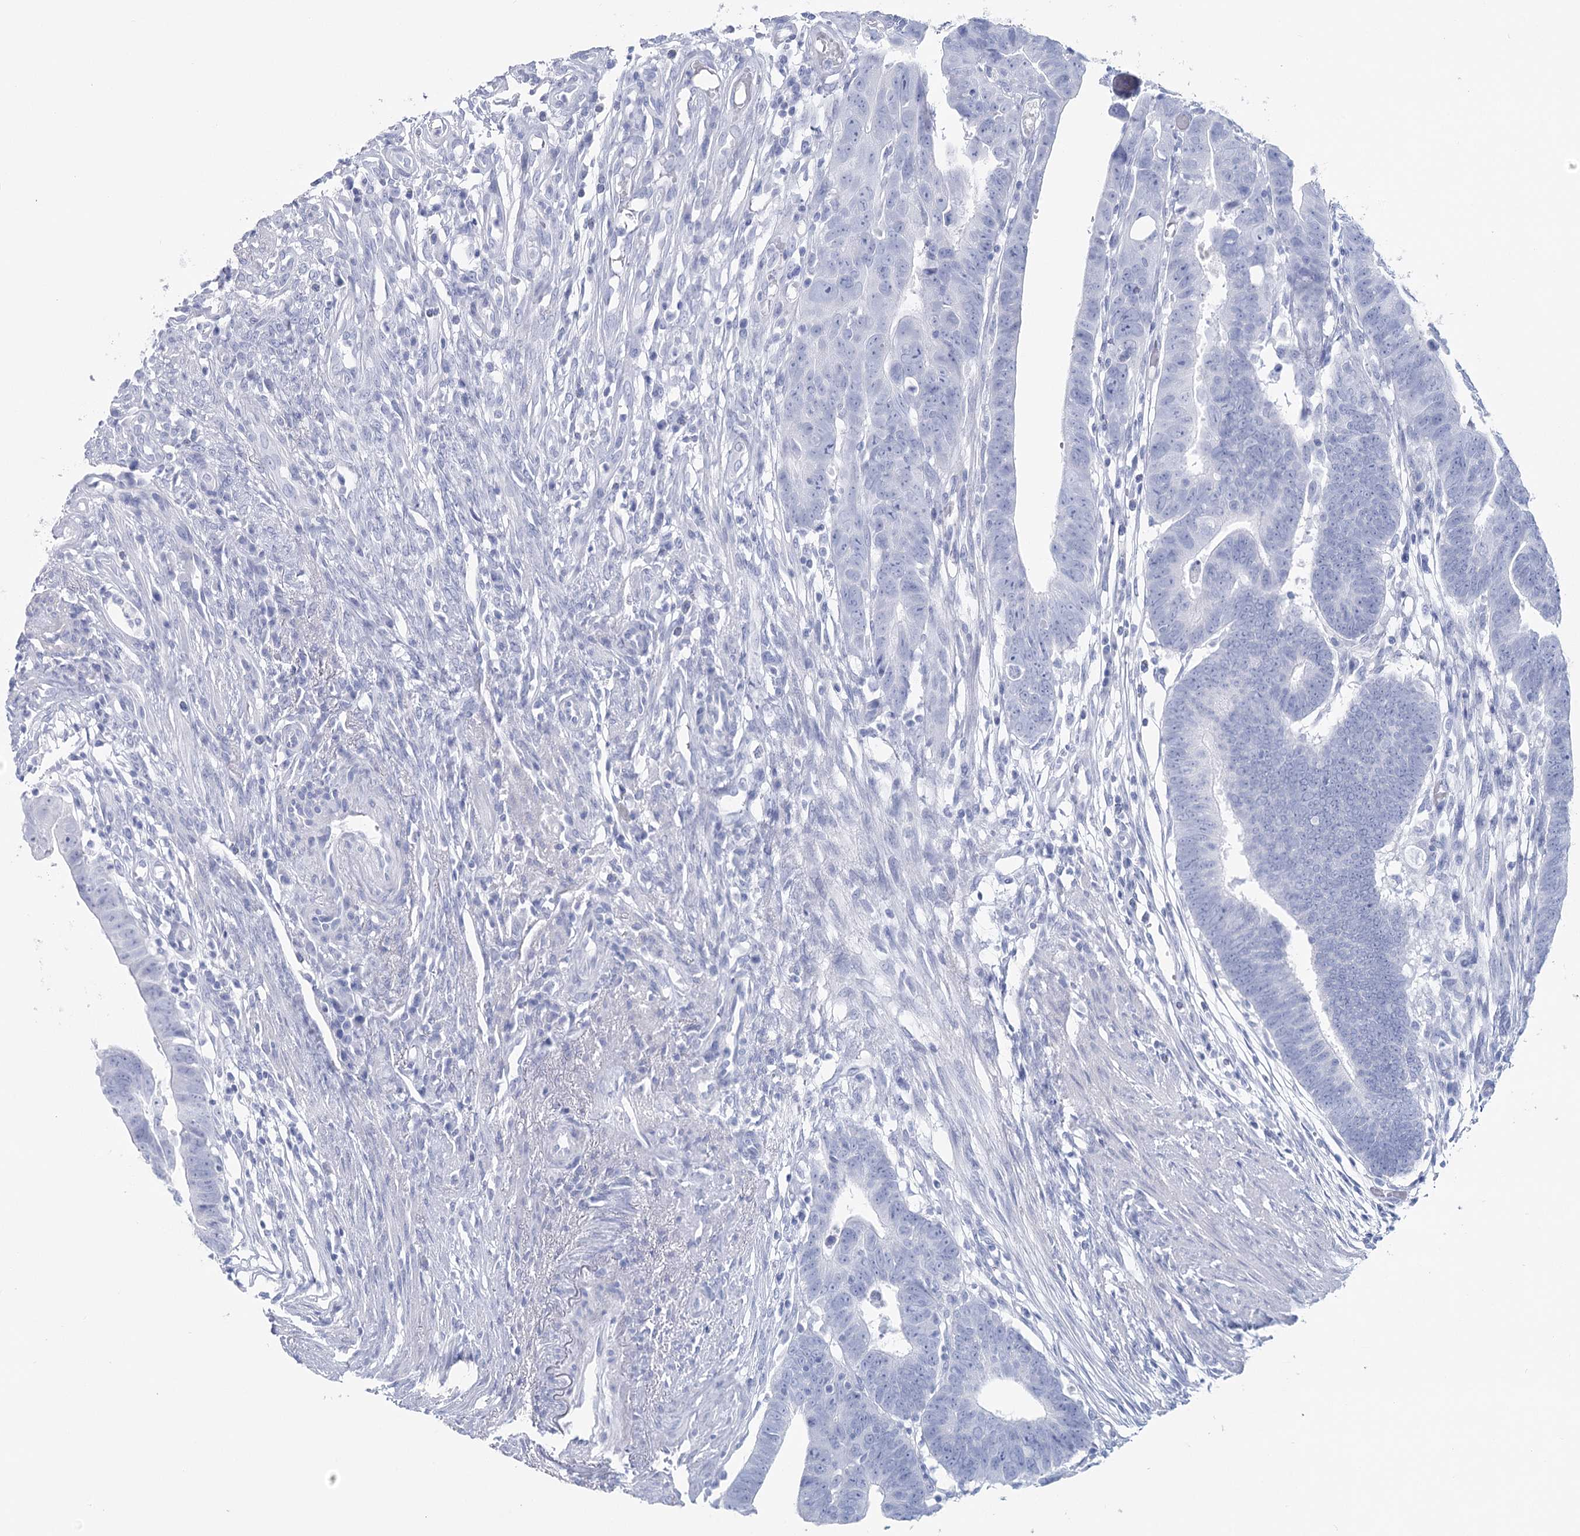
{"staining": {"intensity": "negative", "quantity": "none", "location": "none"}, "tissue": "colorectal cancer", "cell_type": "Tumor cells", "image_type": "cancer", "snomed": [{"axis": "morphology", "description": "Adenocarcinoma, NOS"}, {"axis": "topography", "description": "Rectum"}], "caption": "Protein analysis of colorectal adenocarcinoma demonstrates no significant expression in tumor cells.", "gene": "CCDC88A", "patient": {"sex": "female", "age": 65}}